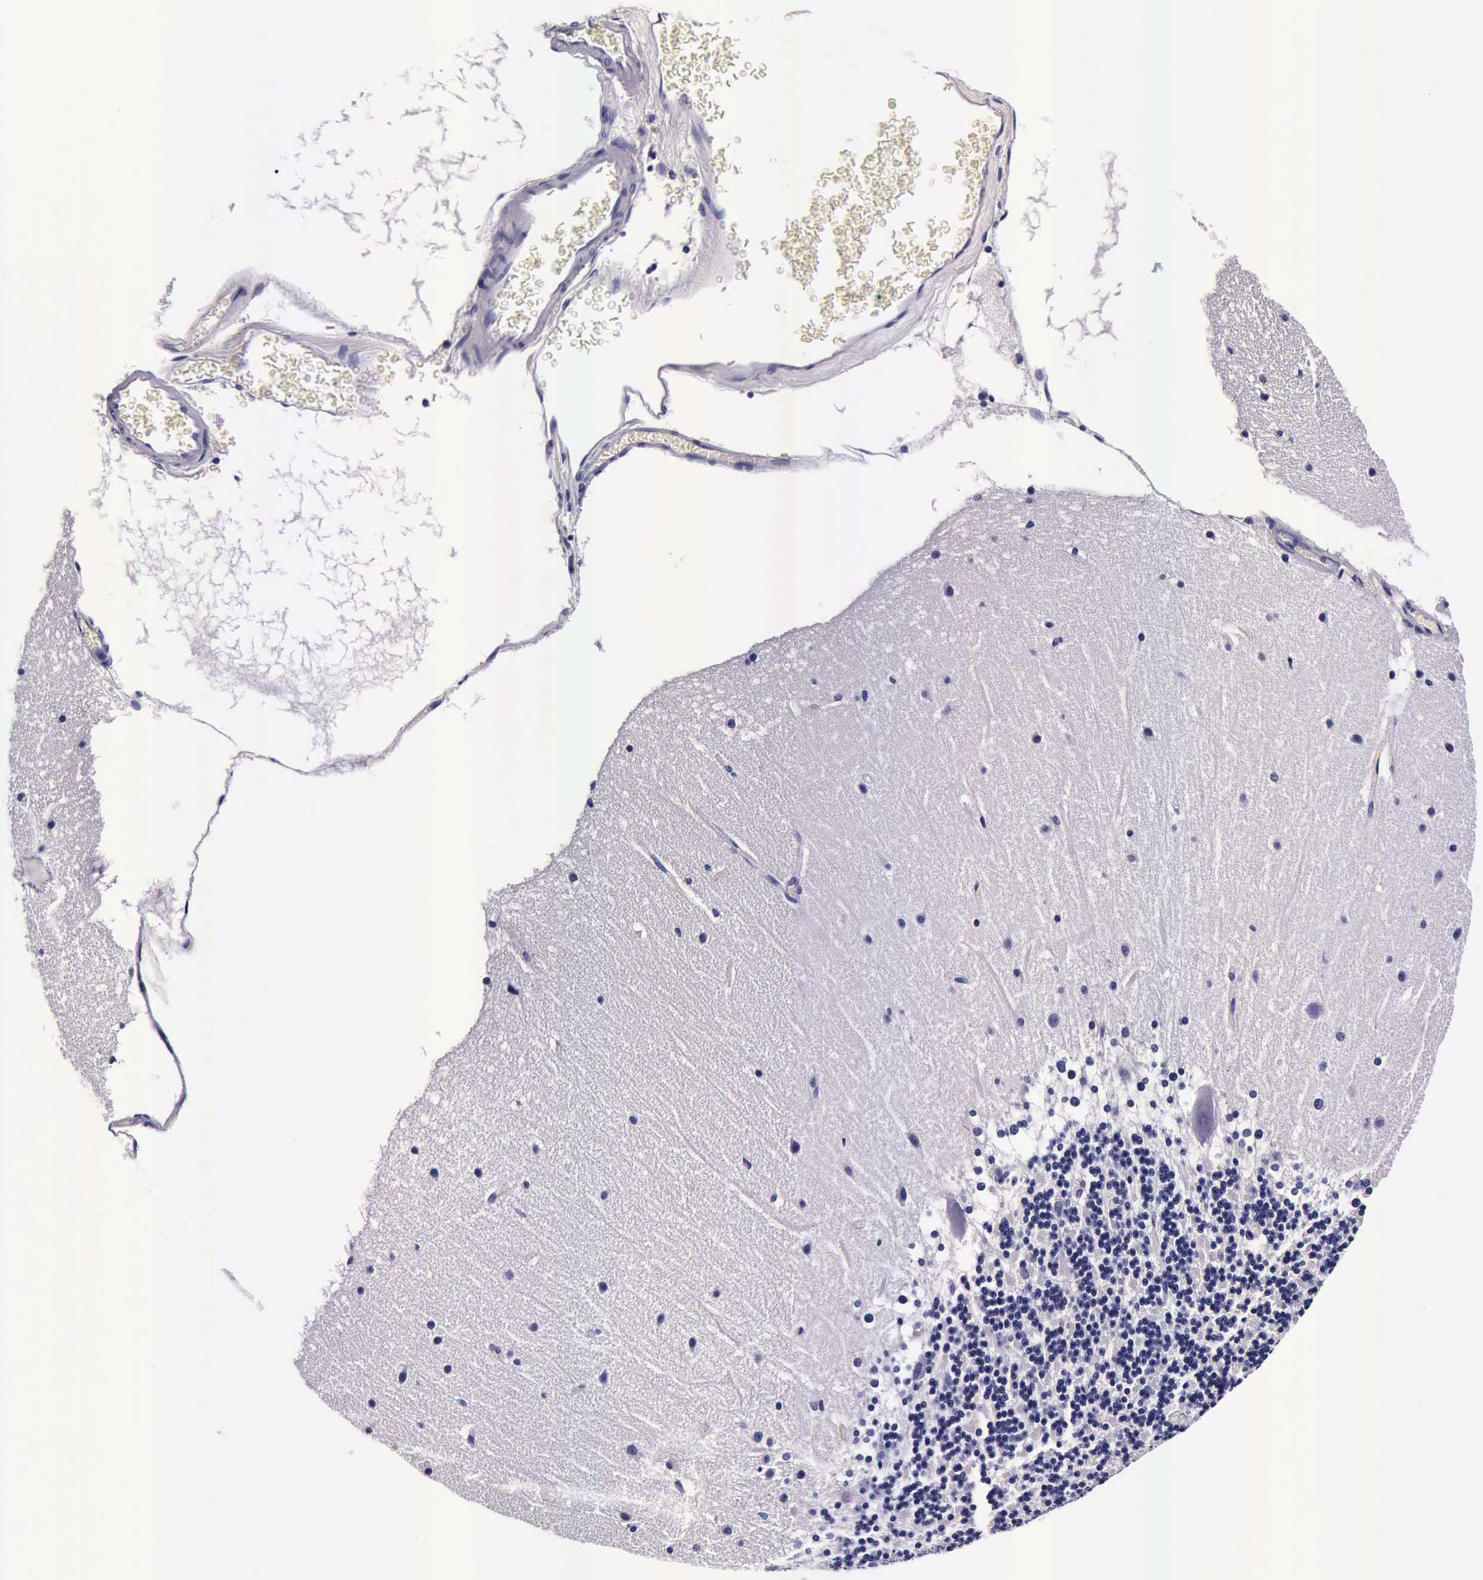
{"staining": {"intensity": "negative", "quantity": "none", "location": "none"}, "tissue": "cerebellum", "cell_type": "Cells in granular layer", "image_type": "normal", "snomed": [{"axis": "morphology", "description": "Normal tissue, NOS"}, {"axis": "topography", "description": "Cerebellum"}], "caption": "IHC of normal human cerebellum shows no expression in cells in granular layer. (Brightfield microscopy of DAB (3,3'-diaminobenzidine) immunohistochemistry at high magnification).", "gene": "IAPP", "patient": {"sex": "female", "age": 19}}